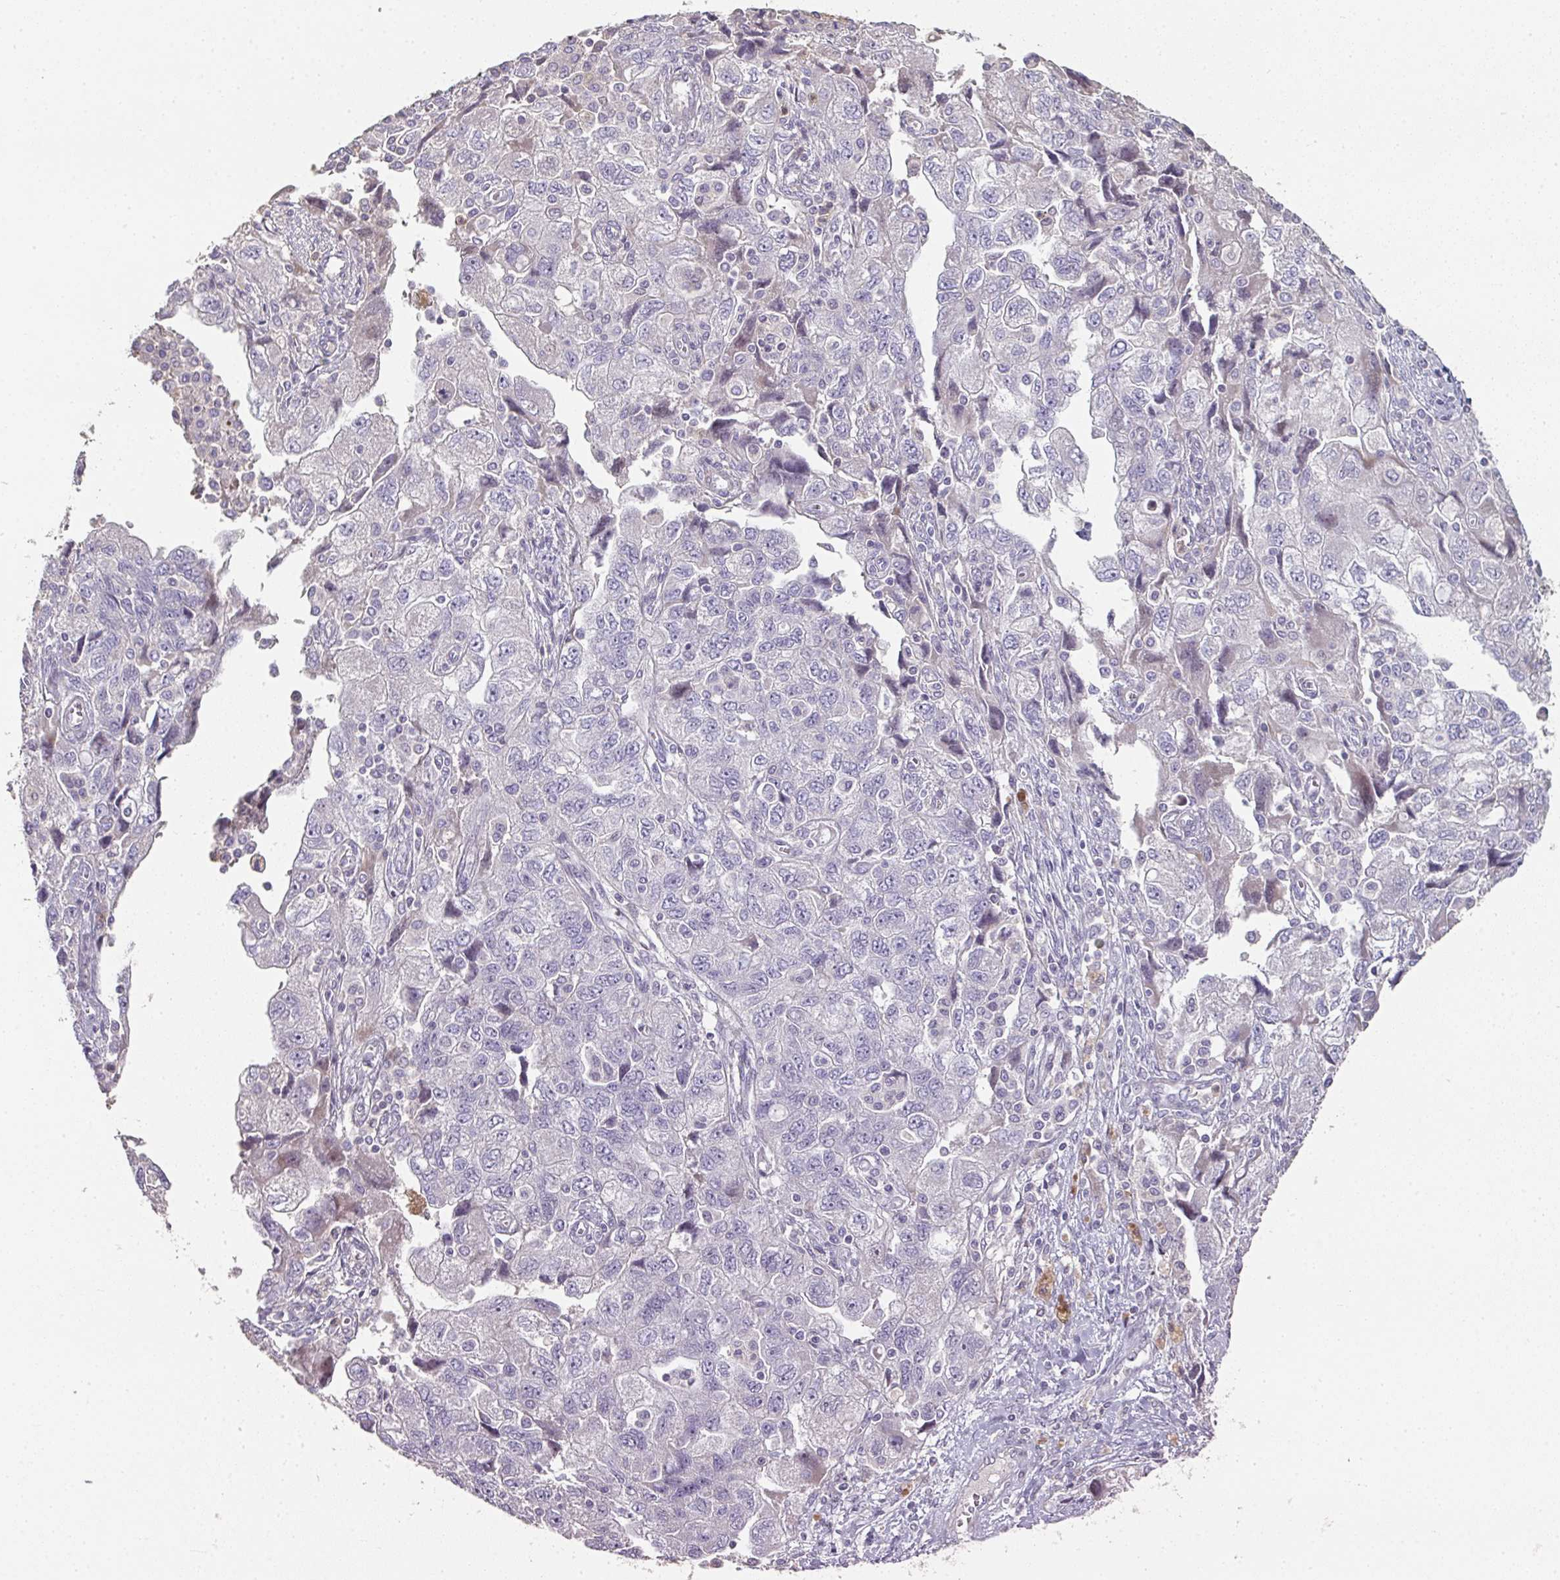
{"staining": {"intensity": "negative", "quantity": "none", "location": "none"}, "tissue": "ovarian cancer", "cell_type": "Tumor cells", "image_type": "cancer", "snomed": [{"axis": "morphology", "description": "Carcinoma, NOS"}, {"axis": "morphology", "description": "Cystadenocarcinoma, serous, NOS"}, {"axis": "topography", "description": "Ovary"}], "caption": "IHC histopathology image of neoplastic tissue: ovarian carcinoma stained with DAB displays no significant protein expression in tumor cells.", "gene": "A1CF", "patient": {"sex": "female", "age": 69}}